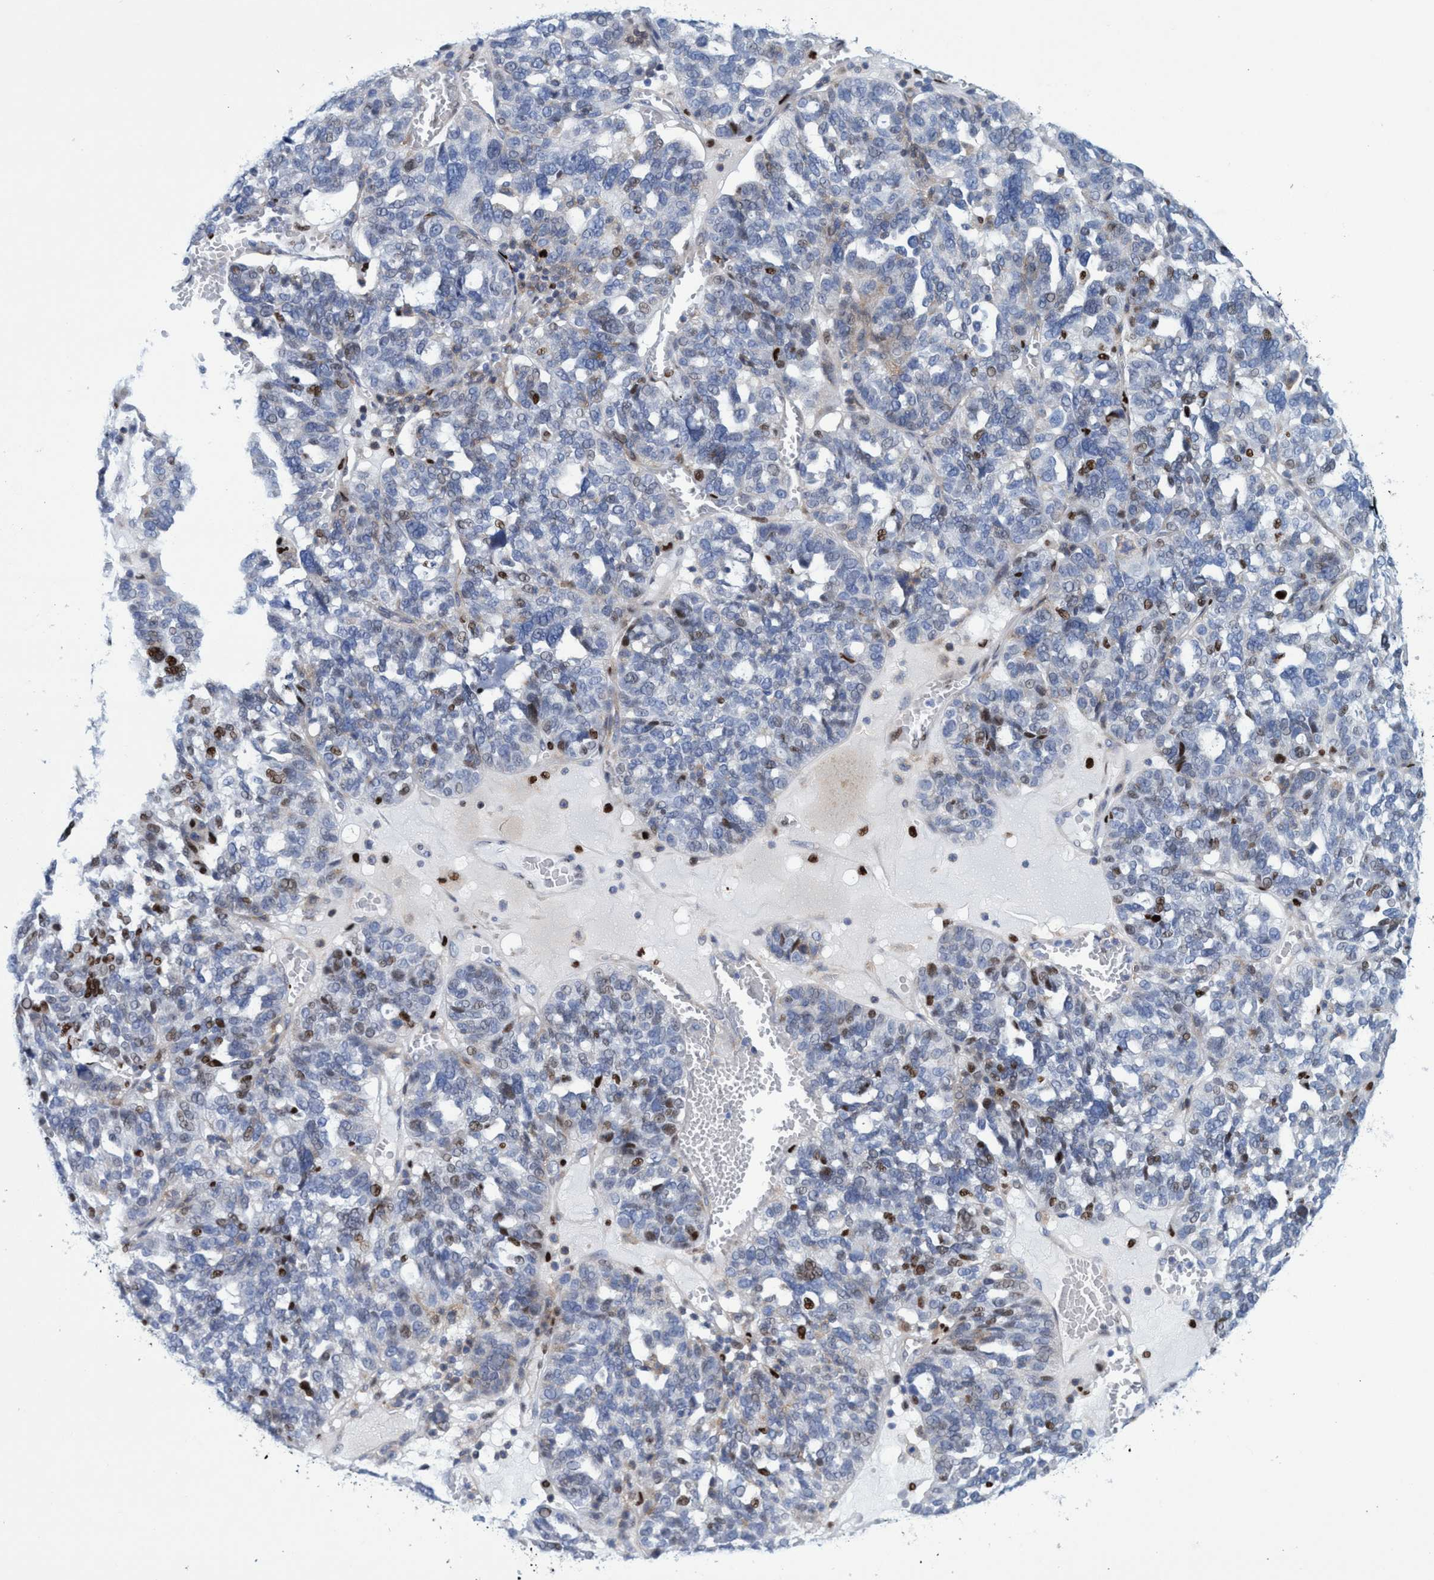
{"staining": {"intensity": "weak", "quantity": "<25%", "location": "nuclear"}, "tissue": "ovarian cancer", "cell_type": "Tumor cells", "image_type": "cancer", "snomed": [{"axis": "morphology", "description": "Cystadenocarcinoma, serous, NOS"}, {"axis": "topography", "description": "Ovary"}], "caption": "A micrograph of human ovarian cancer is negative for staining in tumor cells.", "gene": "R3HCC1", "patient": {"sex": "female", "age": 59}}